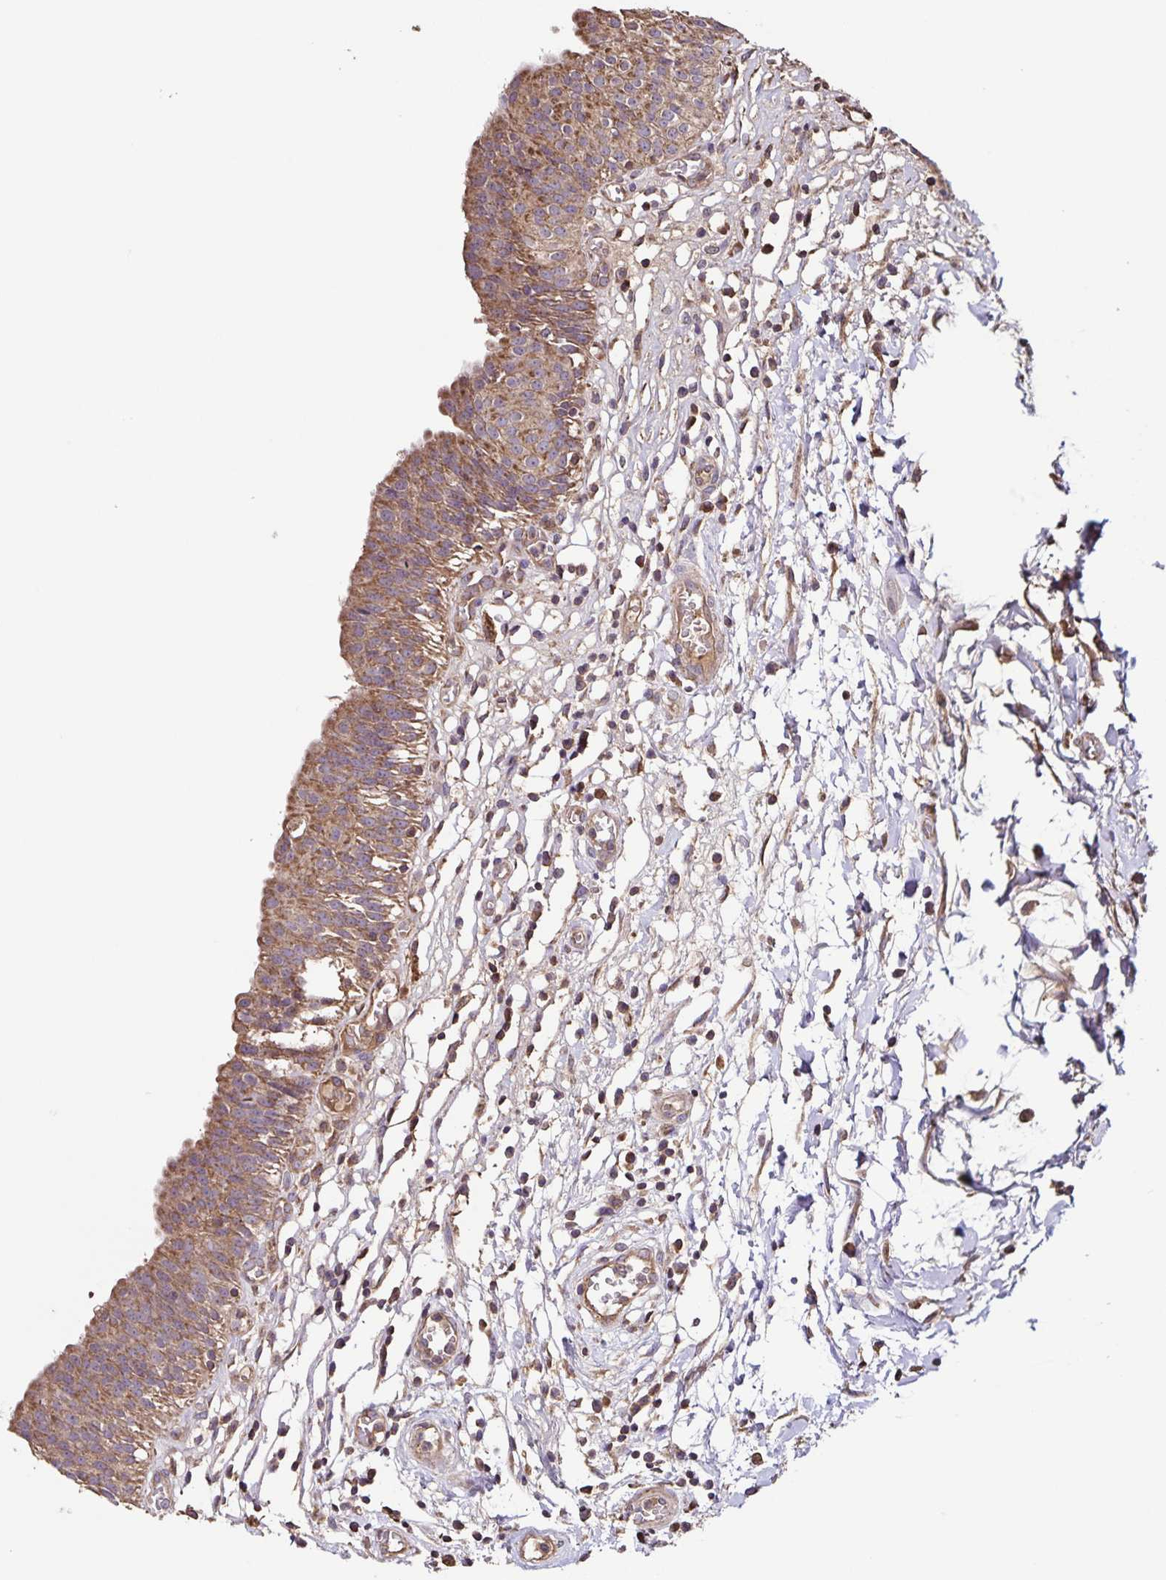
{"staining": {"intensity": "moderate", "quantity": ">75%", "location": "cytoplasmic/membranous"}, "tissue": "urinary bladder", "cell_type": "Urothelial cells", "image_type": "normal", "snomed": [{"axis": "morphology", "description": "Normal tissue, NOS"}, {"axis": "topography", "description": "Urinary bladder"}], "caption": "Immunohistochemical staining of unremarkable urinary bladder shows moderate cytoplasmic/membranous protein positivity in approximately >75% of urothelial cells. (brown staining indicates protein expression, while blue staining denotes nuclei).", "gene": "MAN1A1", "patient": {"sex": "male", "age": 64}}